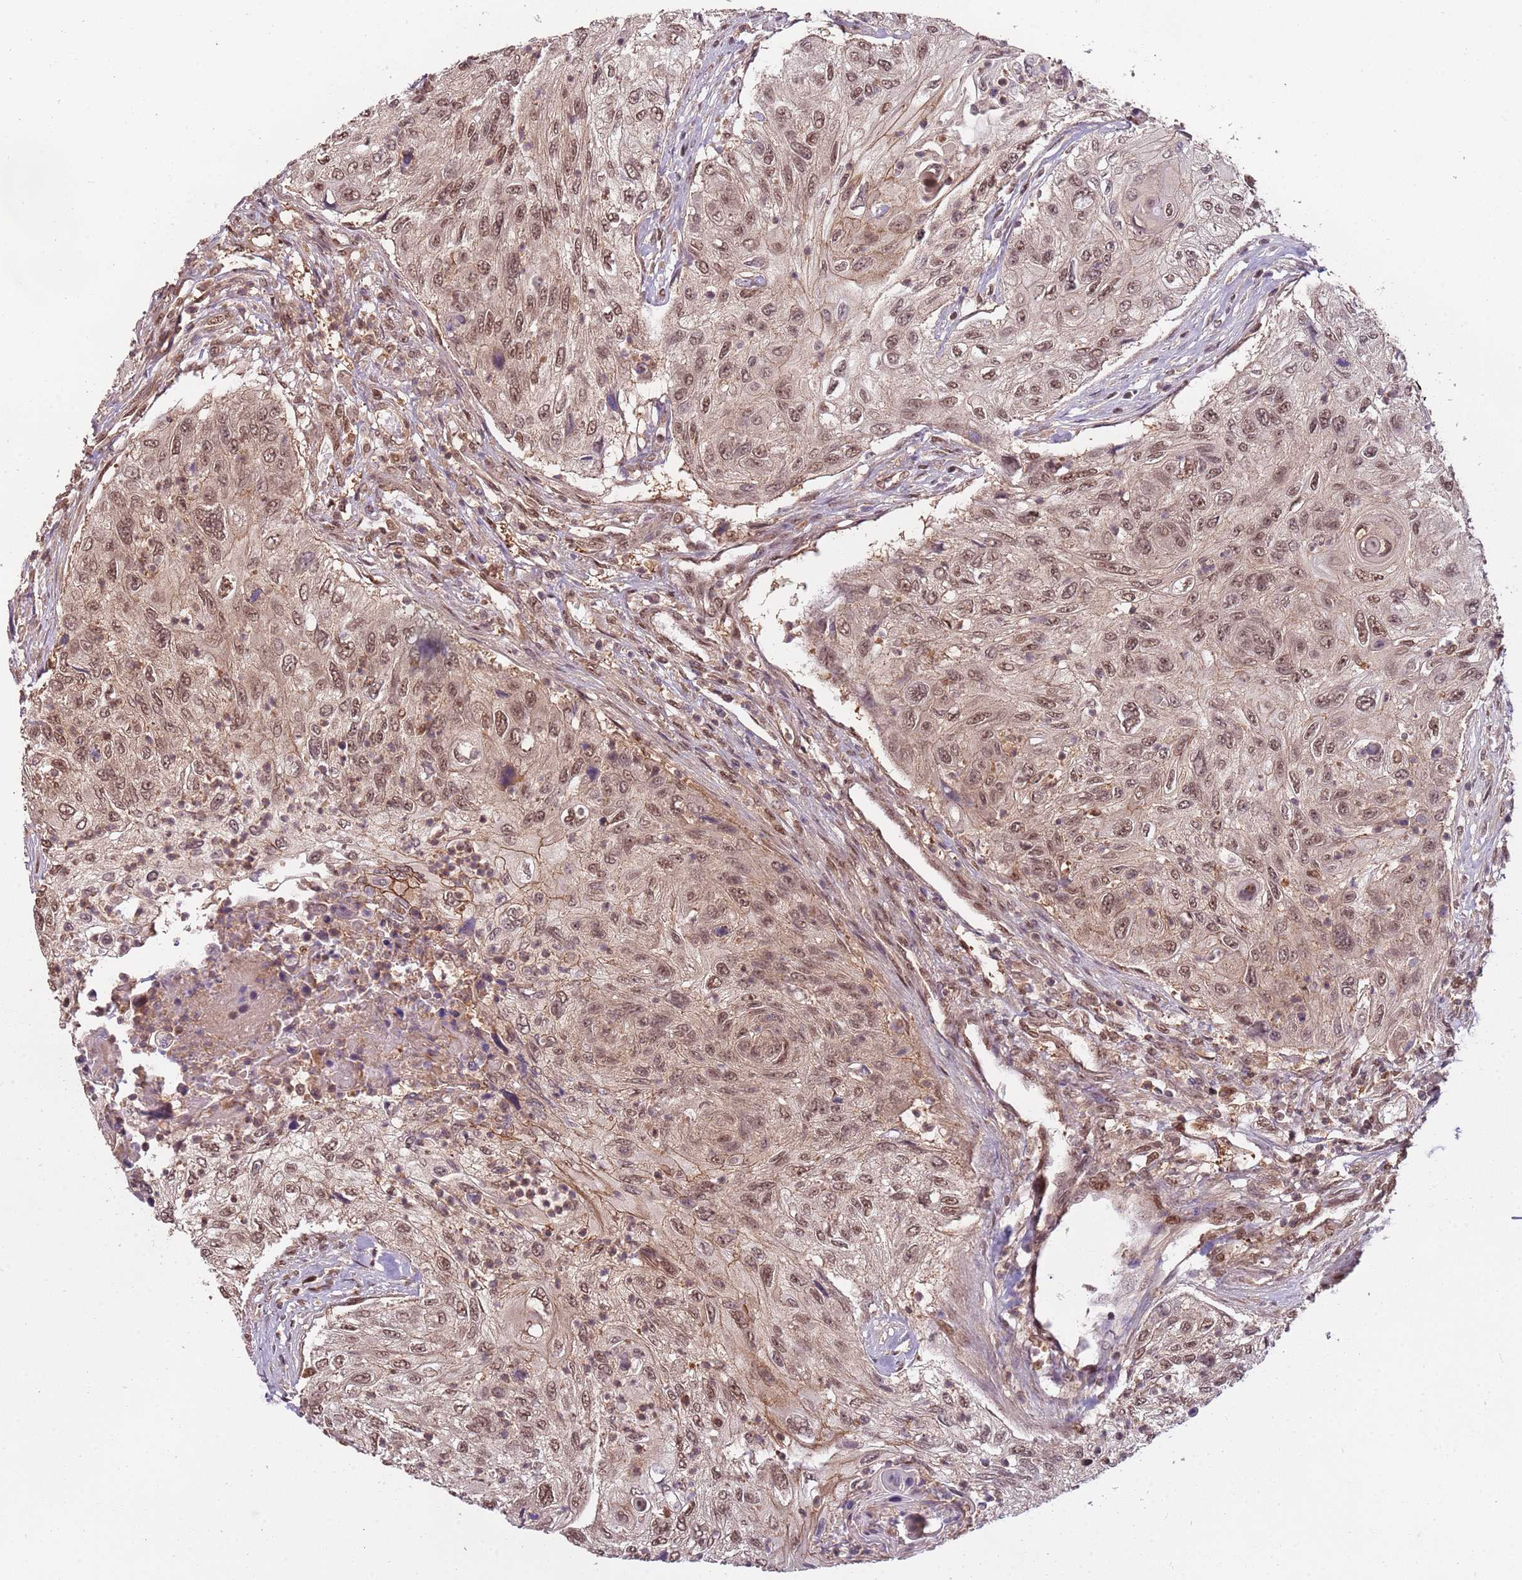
{"staining": {"intensity": "moderate", "quantity": ">75%", "location": "nuclear"}, "tissue": "urothelial cancer", "cell_type": "Tumor cells", "image_type": "cancer", "snomed": [{"axis": "morphology", "description": "Urothelial carcinoma, High grade"}, {"axis": "topography", "description": "Urinary bladder"}], "caption": "A high-resolution image shows immunohistochemistry (IHC) staining of urothelial cancer, which reveals moderate nuclear staining in approximately >75% of tumor cells.", "gene": "PGLS", "patient": {"sex": "female", "age": 60}}